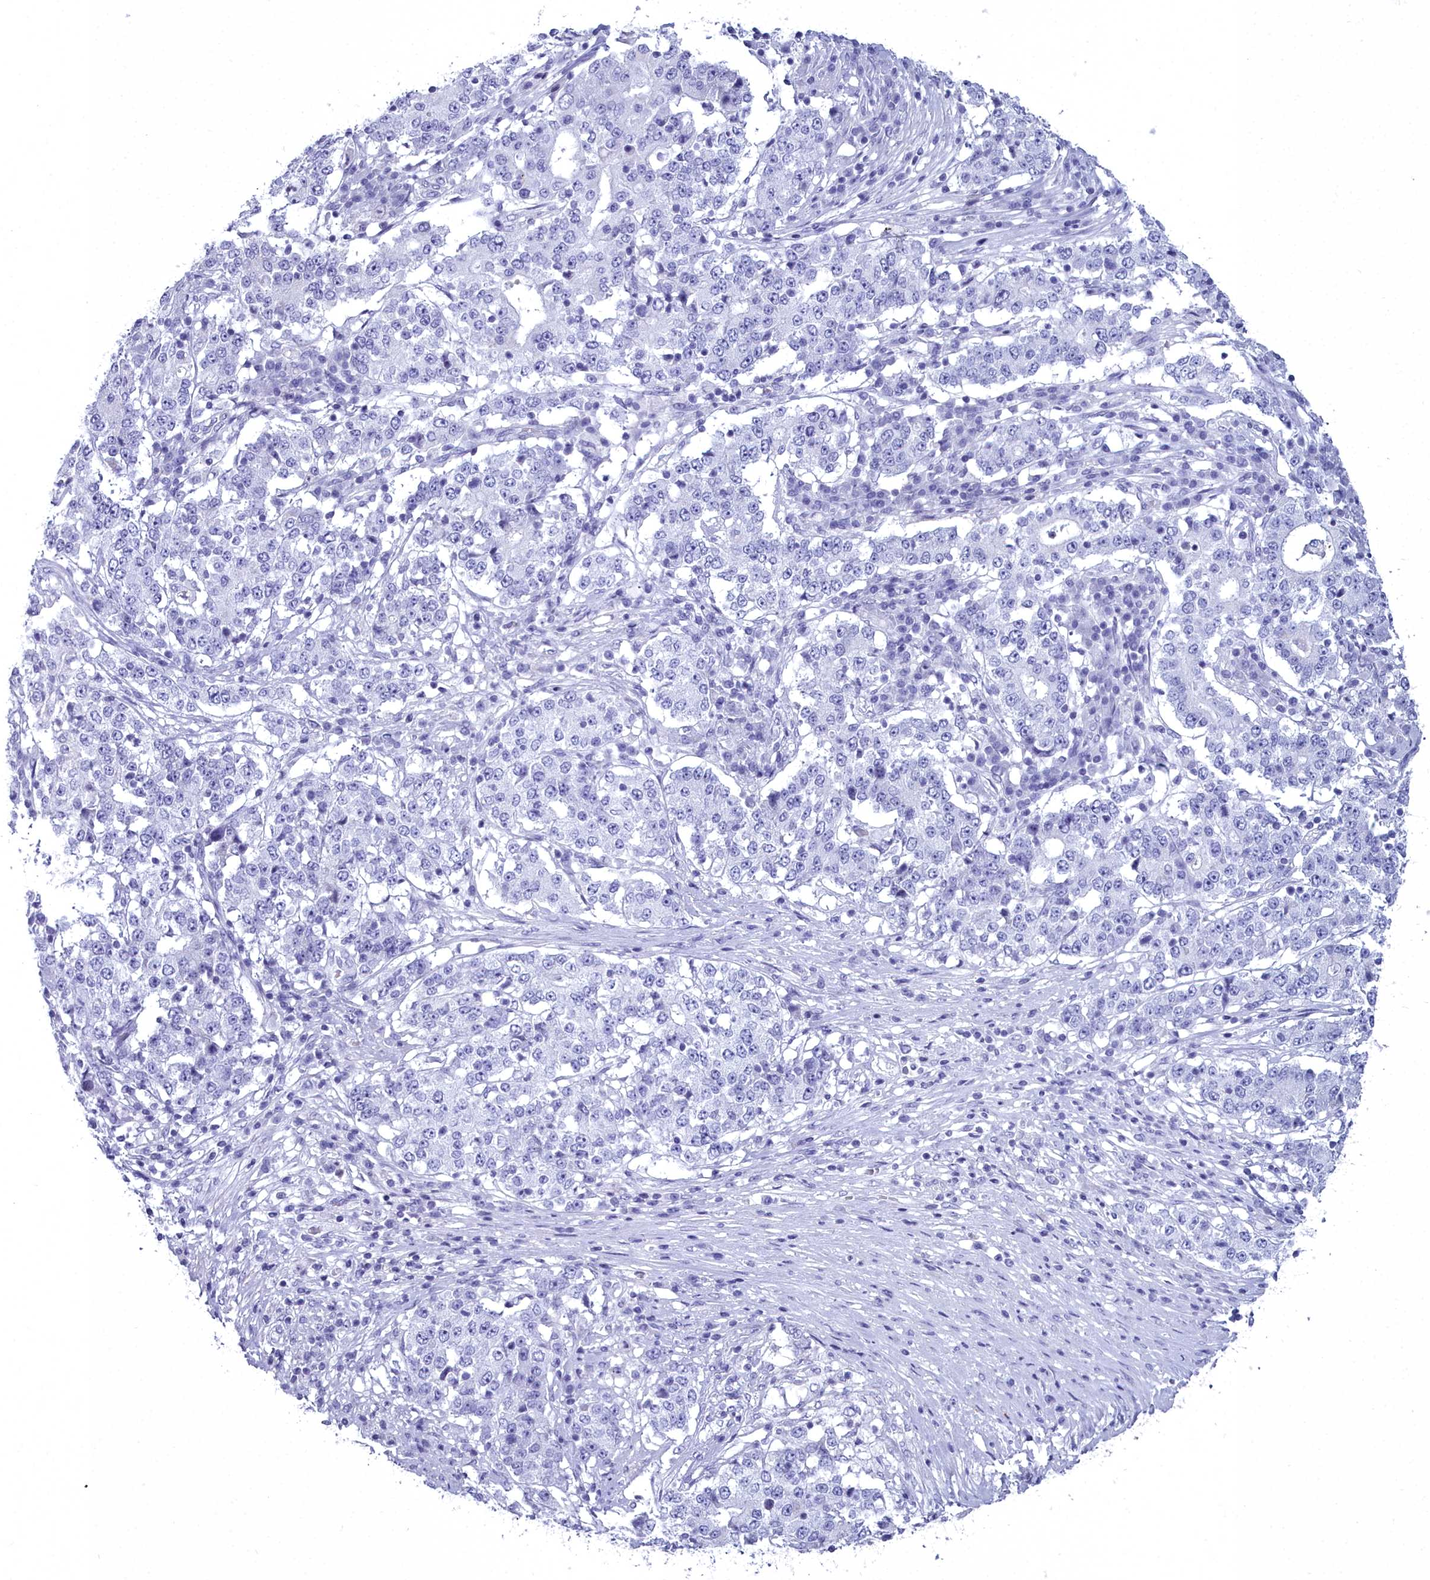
{"staining": {"intensity": "negative", "quantity": "none", "location": "none"}, "tissue": "stomach cancer", "cell_type": "Tumor cells", "image_type": "cancer", "snomed": [{"axis": "morphology", "description": "Adenocarcinoma, NOS"}, {"axis": "topography", "description": "Stomach"}], "caption": "Immunohistochemical staining of human stomach adenocarcinoma exhibits no significant staining in tumor cells.", "gene": "MAP6", "patient": {"sex": "male", "age": 59}}